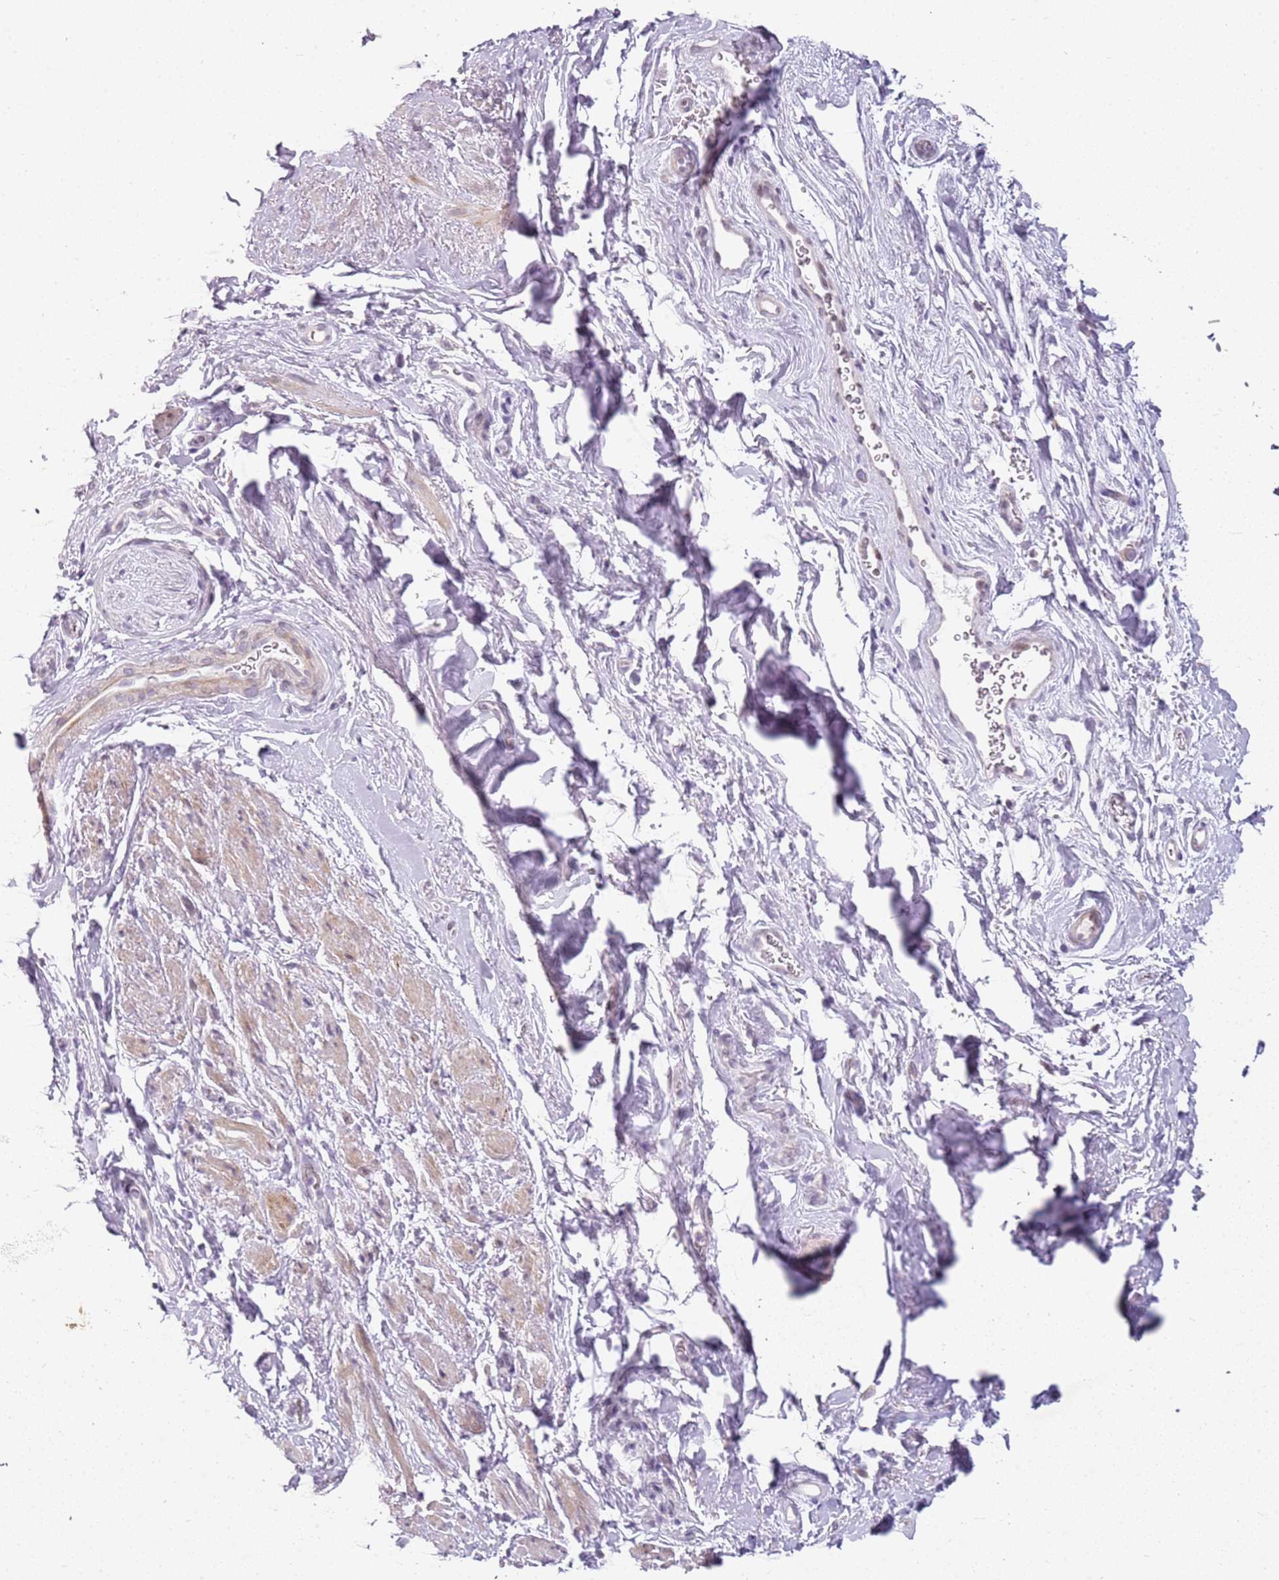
{"staining": {"intensity": "weak", "quantity": "<25%", "location": "cytoplasmic/membranous"}, "tissue": "smooth muscle", "cell_type": "Smooth muscle cells", "image_type": "normal", "snomed": [{"axis": "morphology", "description": "Normal tissue, NOS"}, {"axis": "topography", "description": "Smooth muscle"}, {"axis": "topography", "description": "Peripheral nerve tissue"}], "caption": "Immunohistochemical staining of unremarkable human smooth muscle displays no significant expression in smooth muscle cells. Brightfield microscopy of IHC stained with DAB (3,3'-diaminobenzidine) (brown) and hematoxylin (blue), captured at high magnification.", "gene": "DEFB116", "patient": {"sex": "male", "age": 69}}